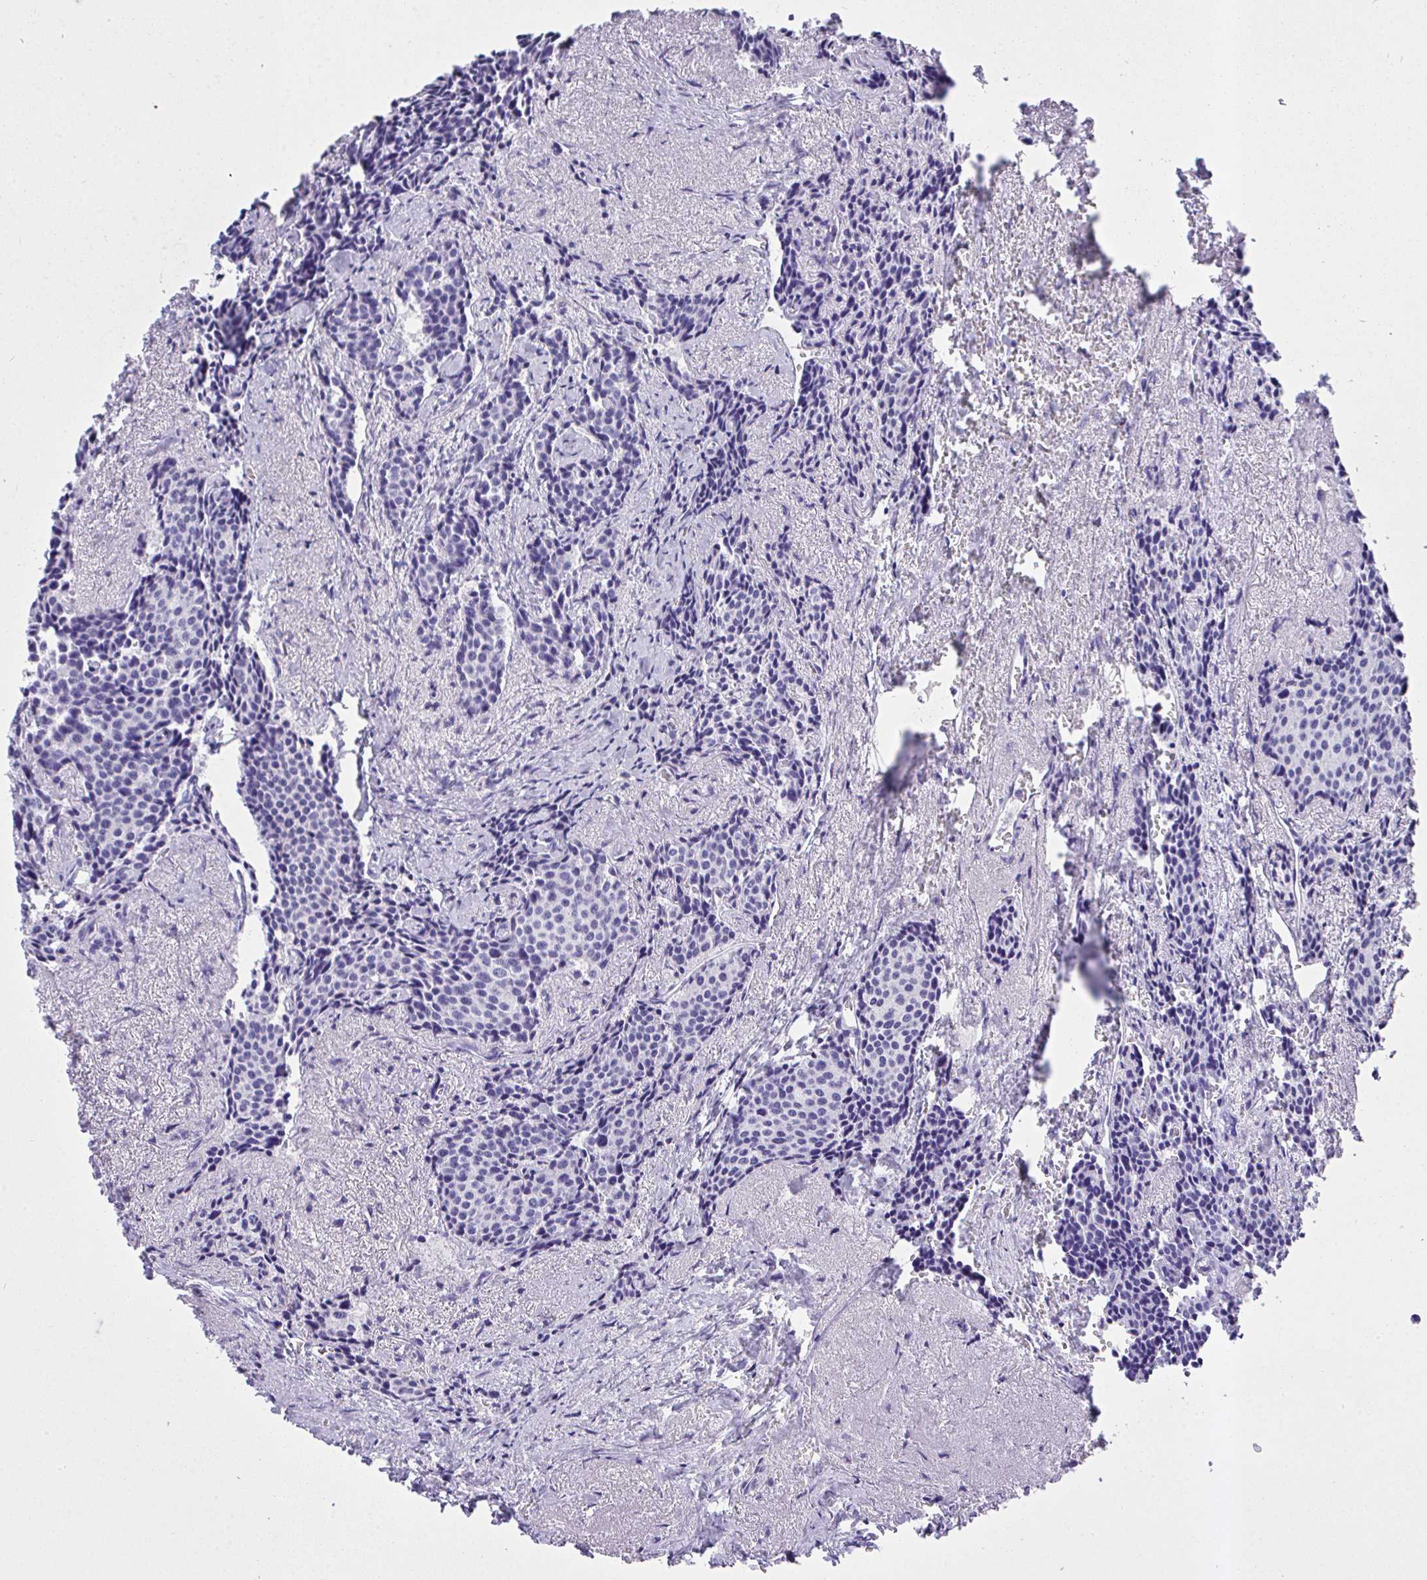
{"staining": {"intensity": "negative", "quantity": "none", "location": "none"}, "tissue": "carcinoid", "cell_type": "Tumor cells", "image_type": "cancer", "snomed": [{"axis": "morphology", "description": "Carcinoid, malignant, NOS"}, {"axis": "topography", "description": "Small intestine"}], "caption": "A photomicrograph of carcinoid stained for a protein exhibits no brown staining in tumor cells. (Stains: DAB (3,3'-diaminobenzidine) immunohistochemistry (IHC) with hematoxylin counter stain, Microscopy: brightfield microscopy at high magnification).", "gene": "AKR1D1", "patient": {"sex": "male", "age": 73}}